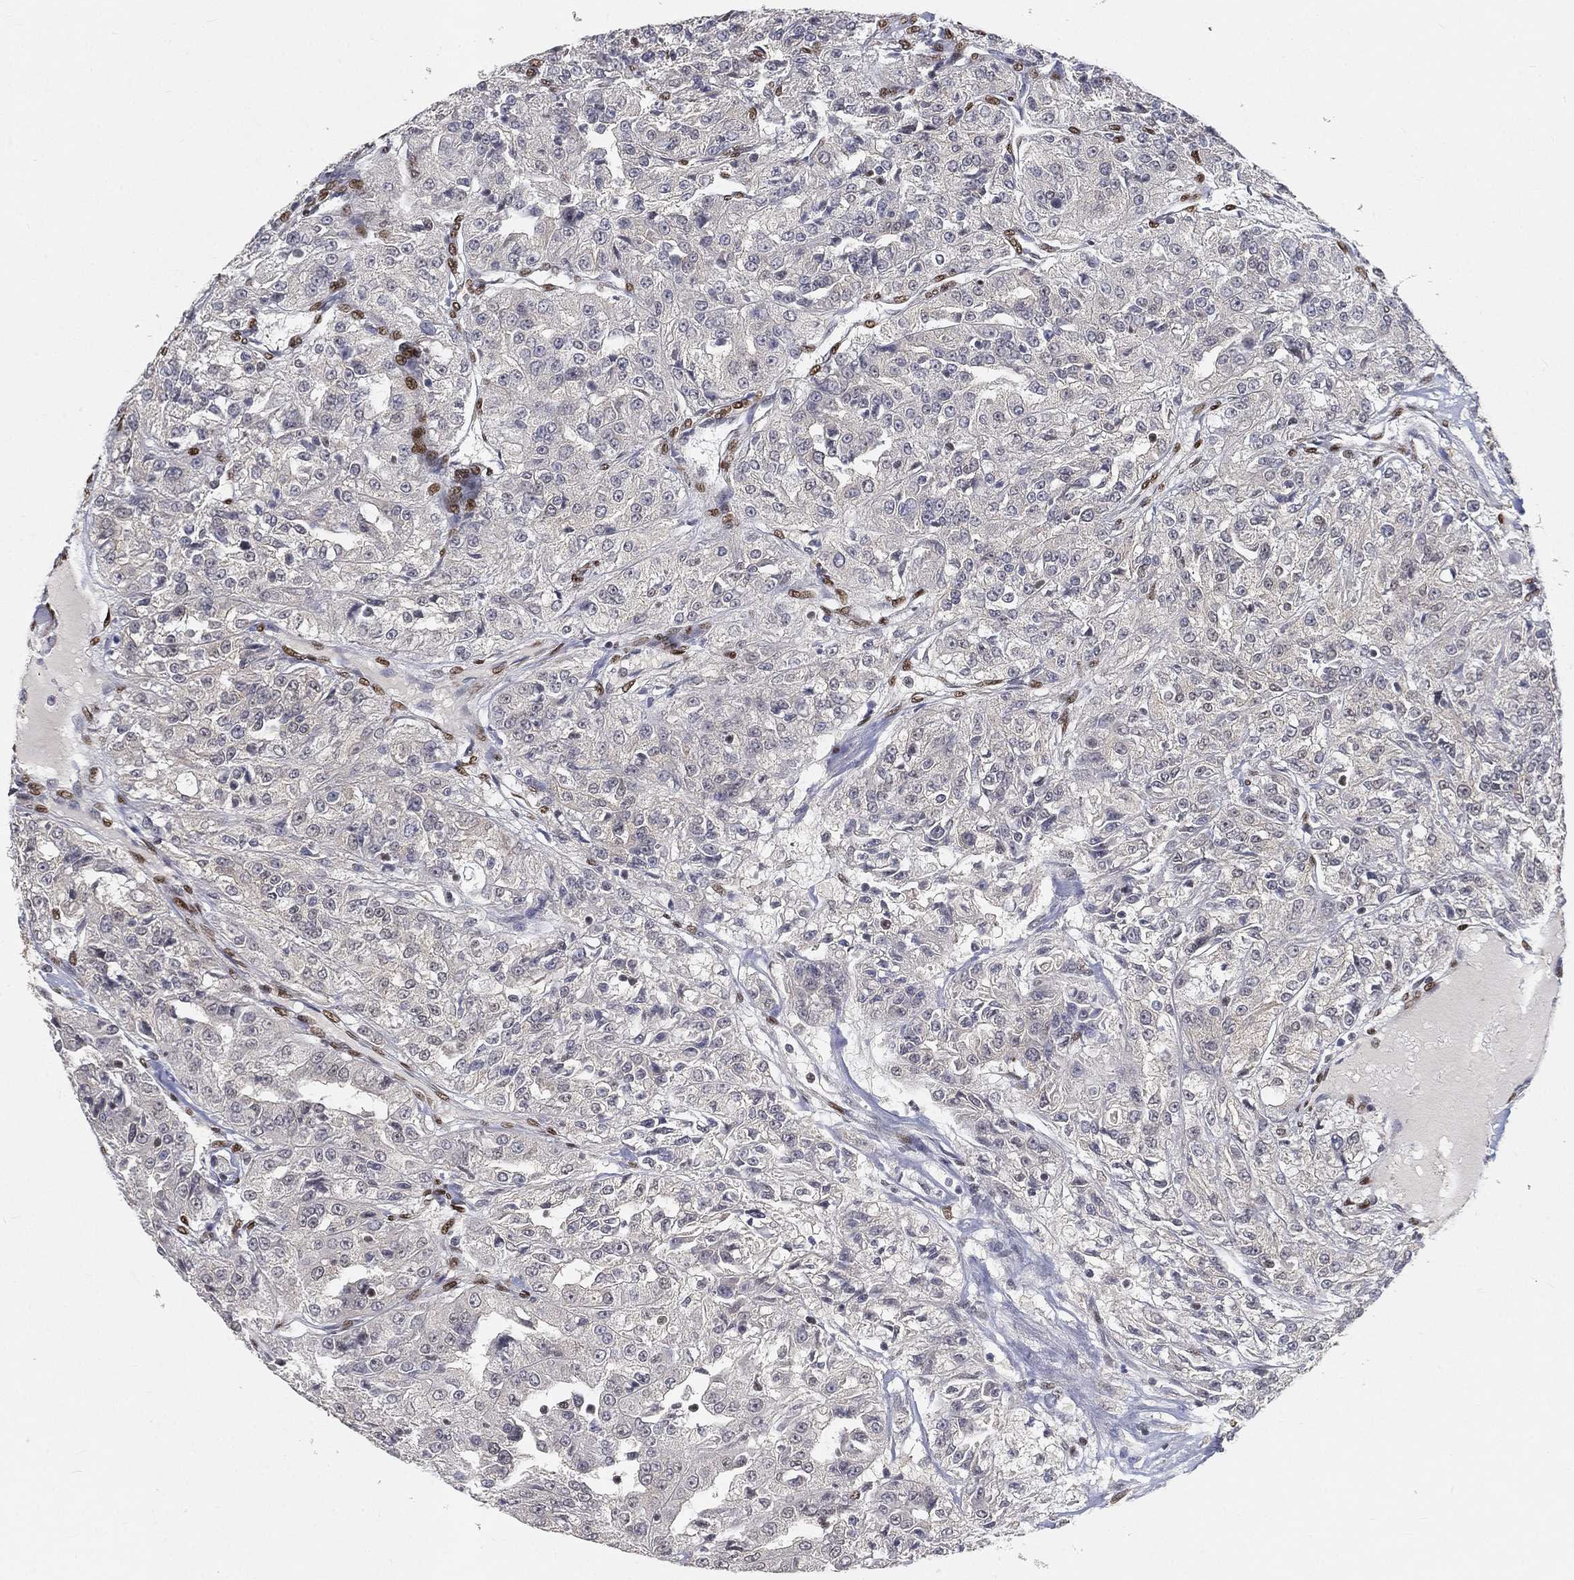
{"staining": {"intensity": "negative", "quantity": "none", "location": "none"}, "tissue": "renal cancer", "cell_type": "Tumor cells", "image_type": "cancer", "snomed": [{"axis": "morphology", "description": "Adenocarcinoma, NOS"}, {"axis": "topography", "description": "Kidney"}], "caption": "Adenocarcinoma (renal) stained for a protein using immunohistochemistry displays no expression tumor cells.", "gene": "CRTC3", "patient": {"sex": "female", "age": 63}}